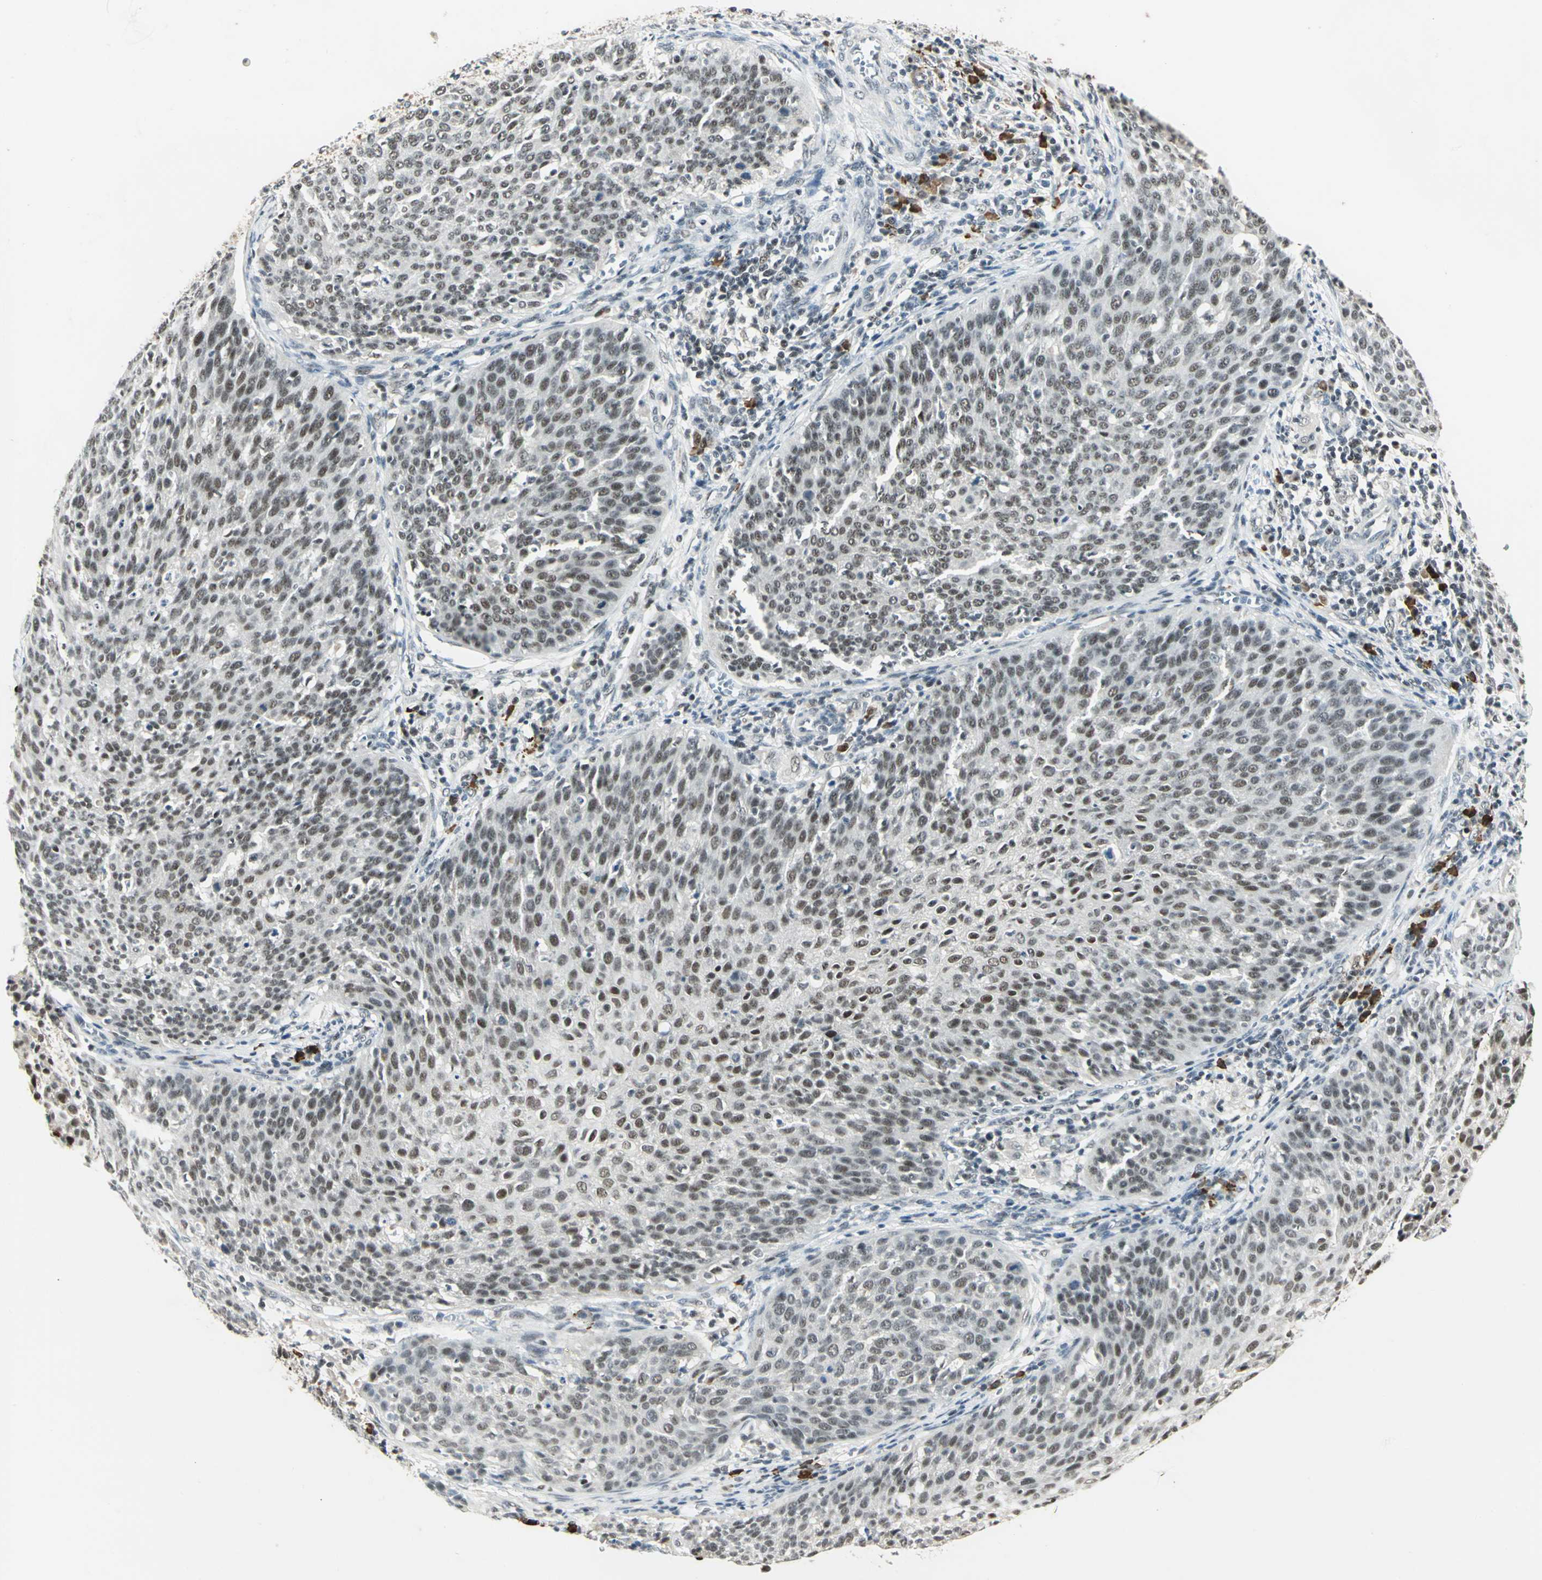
{"staining": {"intensity": "moderate", "quantity": "25%-75%", "location": "nuclear"}, "tissue": "cervical cancer", "cell_type": "Tumor cells", "image_type": "cancer", "snomed": [{"axis": "morphology", "description": "Squamous cell carcinoma, NOS"}, {"axis": "topography", "description": "Cervix"}], "caption": "High-magnification brightfield microscopy of squamous cell carcinoma (cervical) stained with DAB (3,3'-diaminobenzidine) (brown) and counterstained with hematoxylin (blue). tumor cells exhibit moderate nuclear staining is present in approximately25%-75% of cells.", "gene": "CCNT1", "patient": {"sex": "female", "age": 38}}